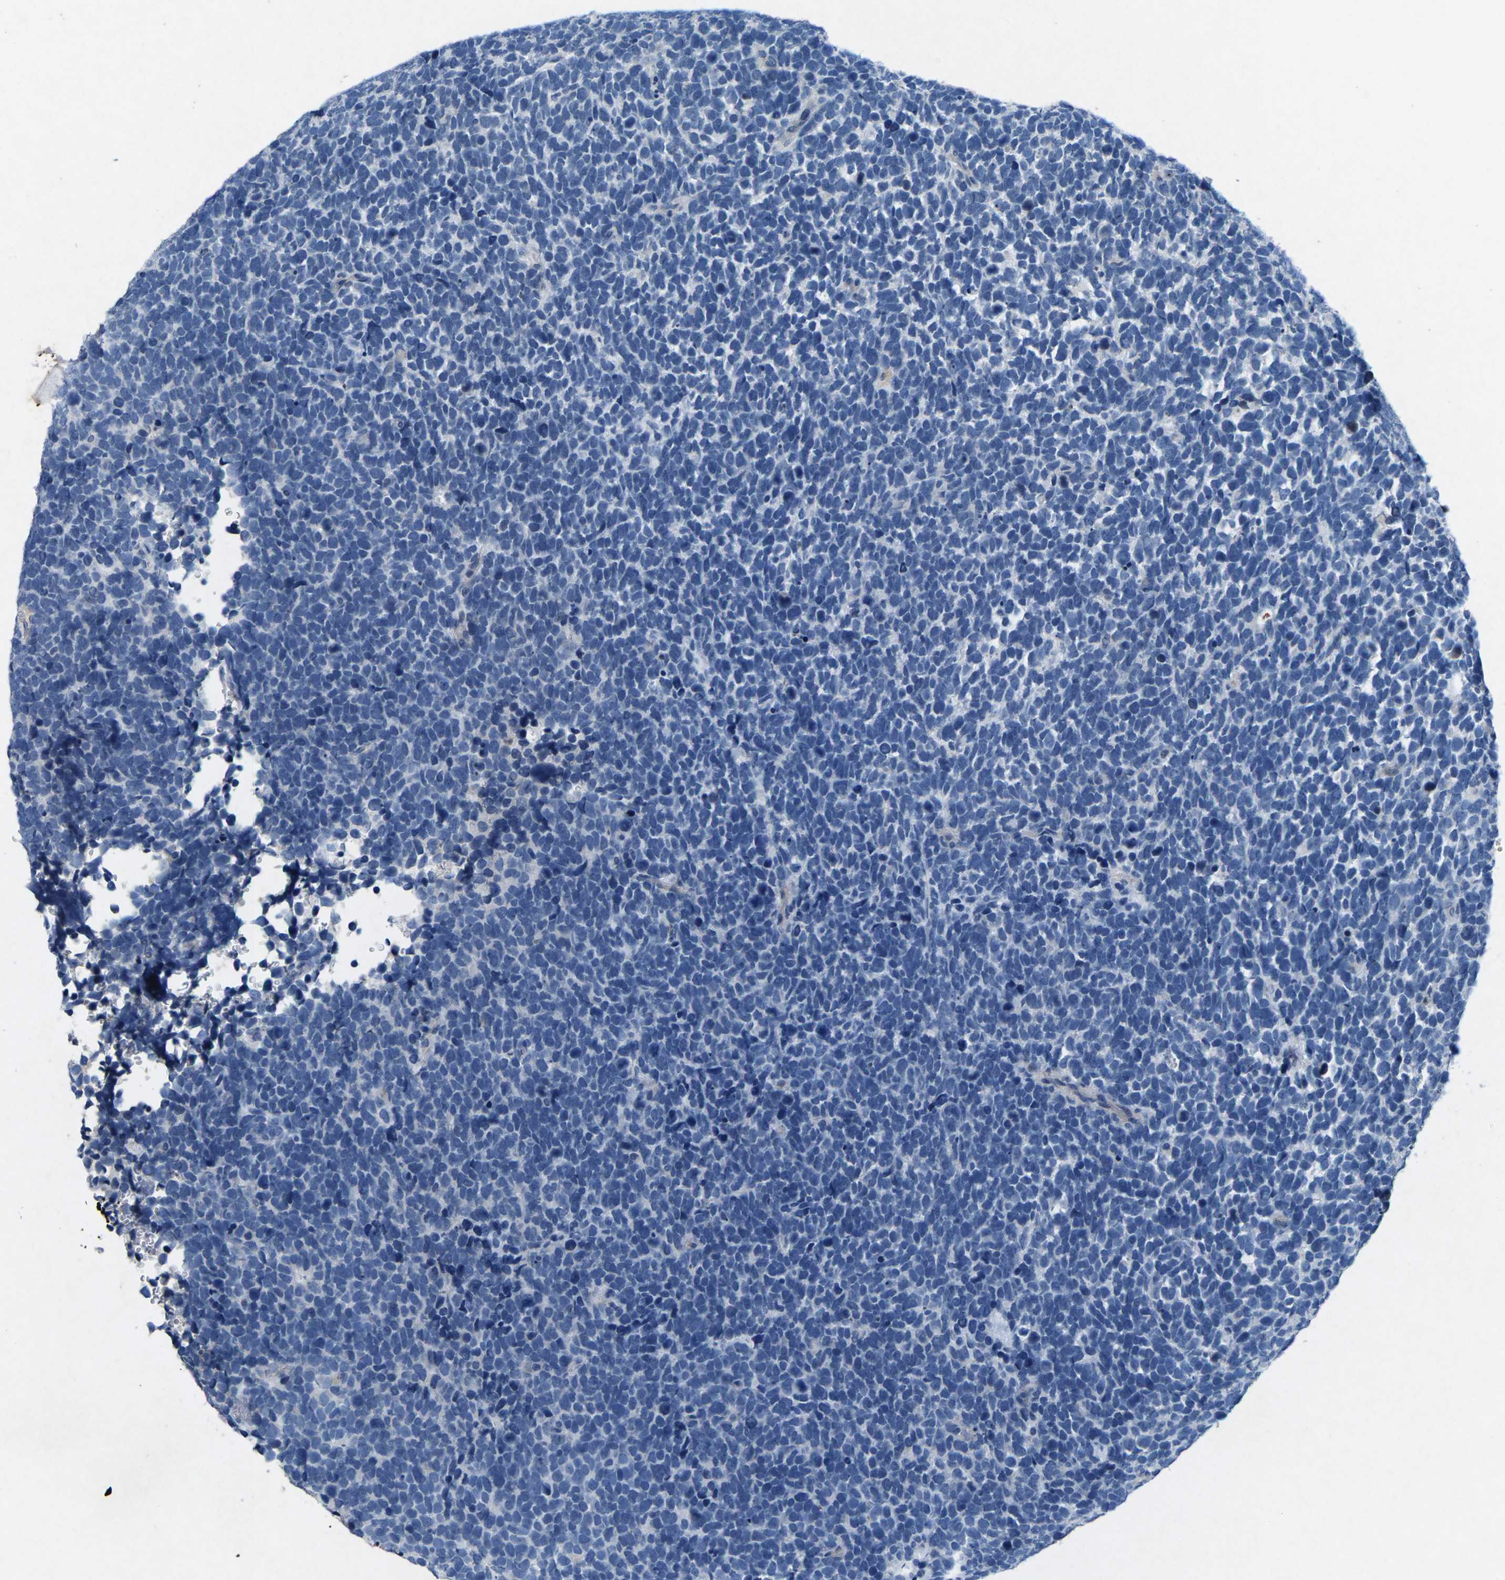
{"staining": {"intensity": "negative", "quantity": "none", "location": "none"}, "tissue": "urothelial cancer", "cell_type": "Tumor cells", "image_type": "cancer", "snomed": [{"axis": "morphology", "description": "Urothelial carcinoma, High grade"}, {"axis": "topography", "description": "Urinary bladder"}], "caption": "Protein analysis of urothelial carcinoma (high-grade) shows no significant positivity in tumor cells.", "gene": "PLG", "patient": {"sex": "female", "age": 82}}